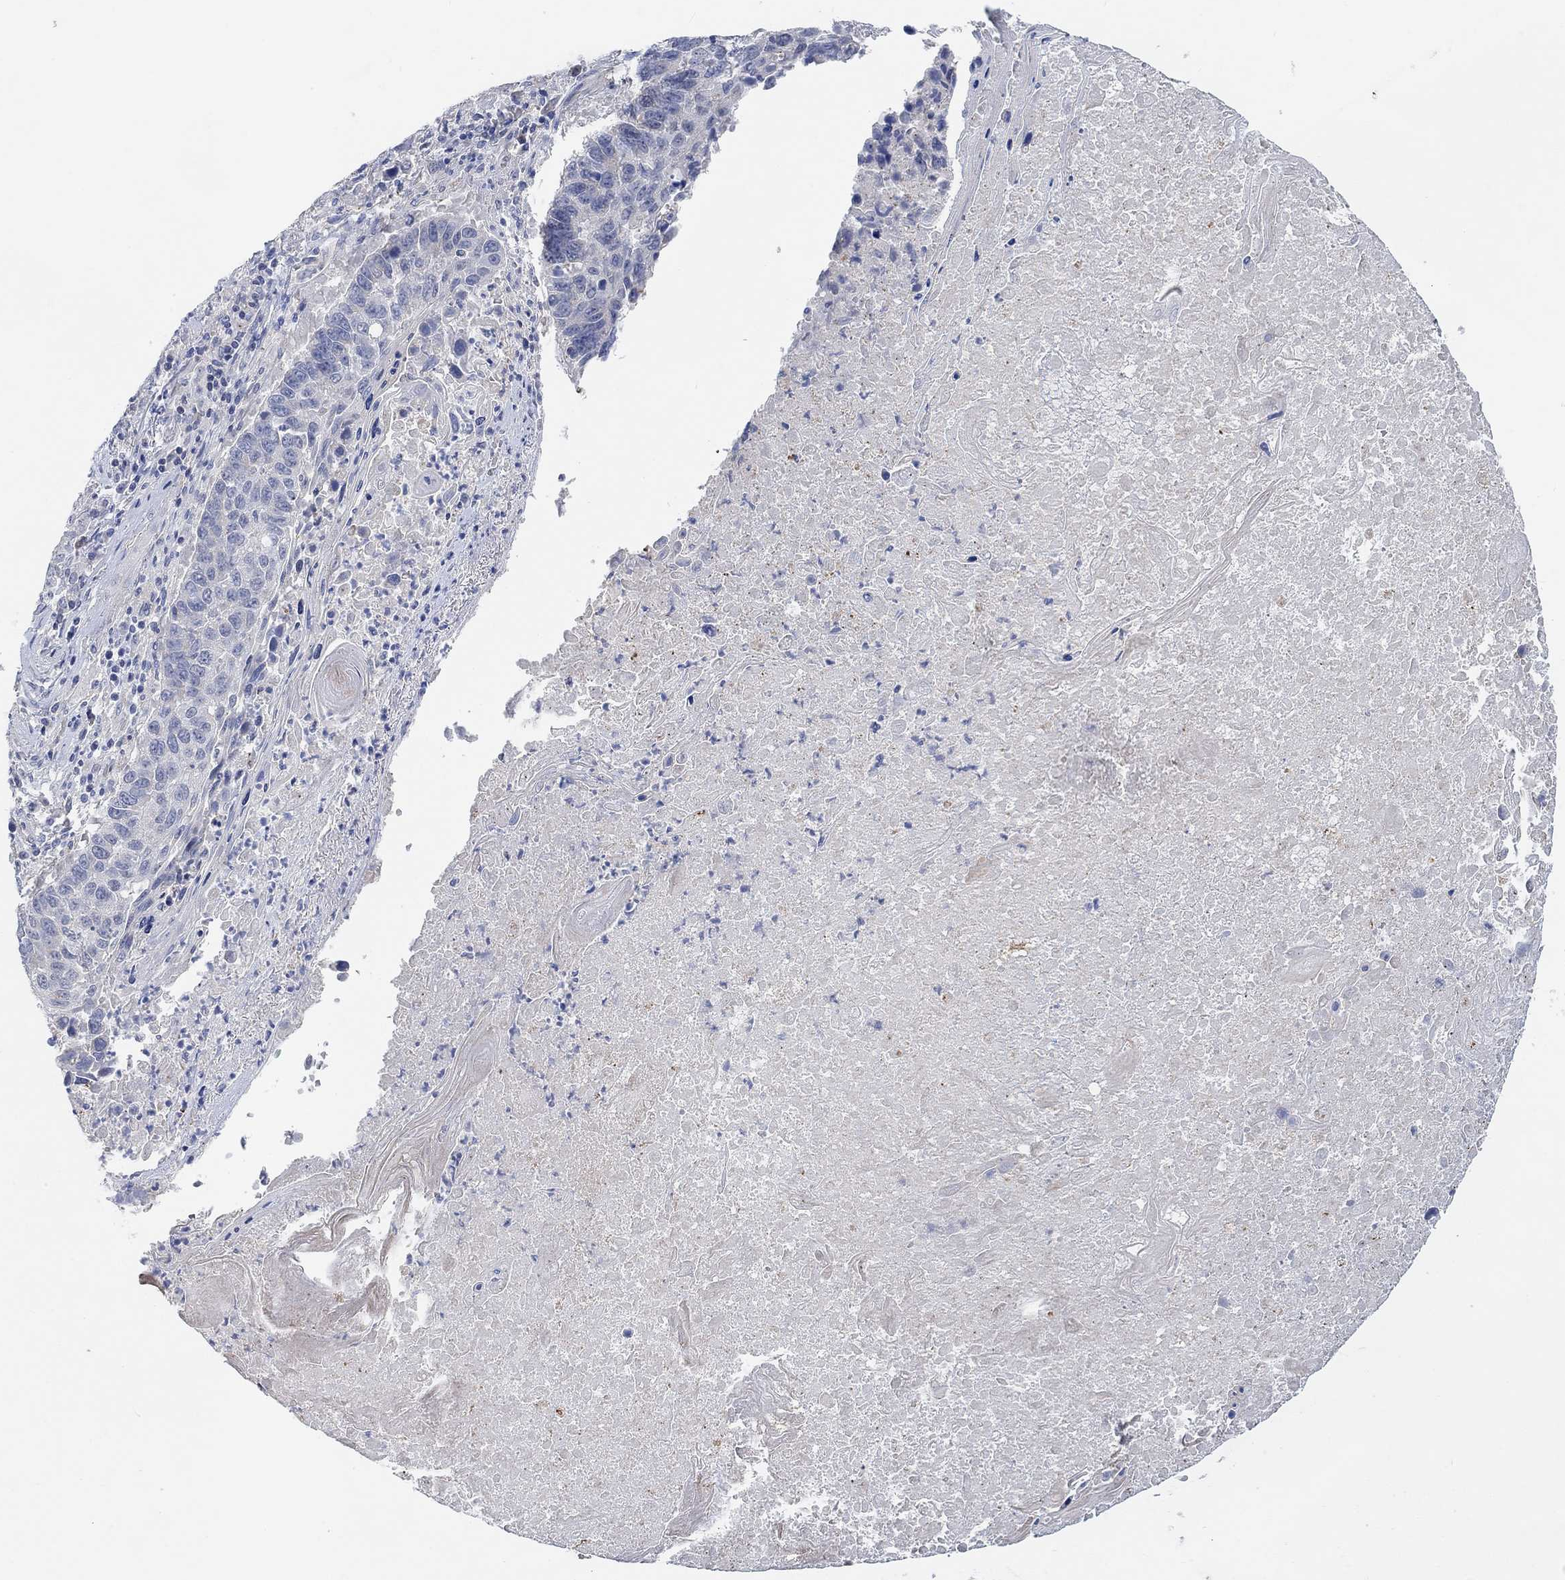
{"staining": {"intensity": "negative", "quantity": "none", "location": "none"}, "tissue": "lung cancer", "cell_type": "Tumor cells", "image_type": "cancer", "snomed": [{"axis": "morphology", "description": "Squamous cell carcinoma, NOS"}, {"axis": "topography", "description": "Lung"}], "caption": "Tumor cells show no significant positivity in lung cancer (squamous cell carcinoma). The staining was performed using DAB (3,3'-diaminobenzidine) to visualize the protein expression in brown, while the nuclei were stained in blue with hematoxylin (Magnification: 20x).", "gene": "HCRTR1", "patient": {"sex": "male", "age": 73}}